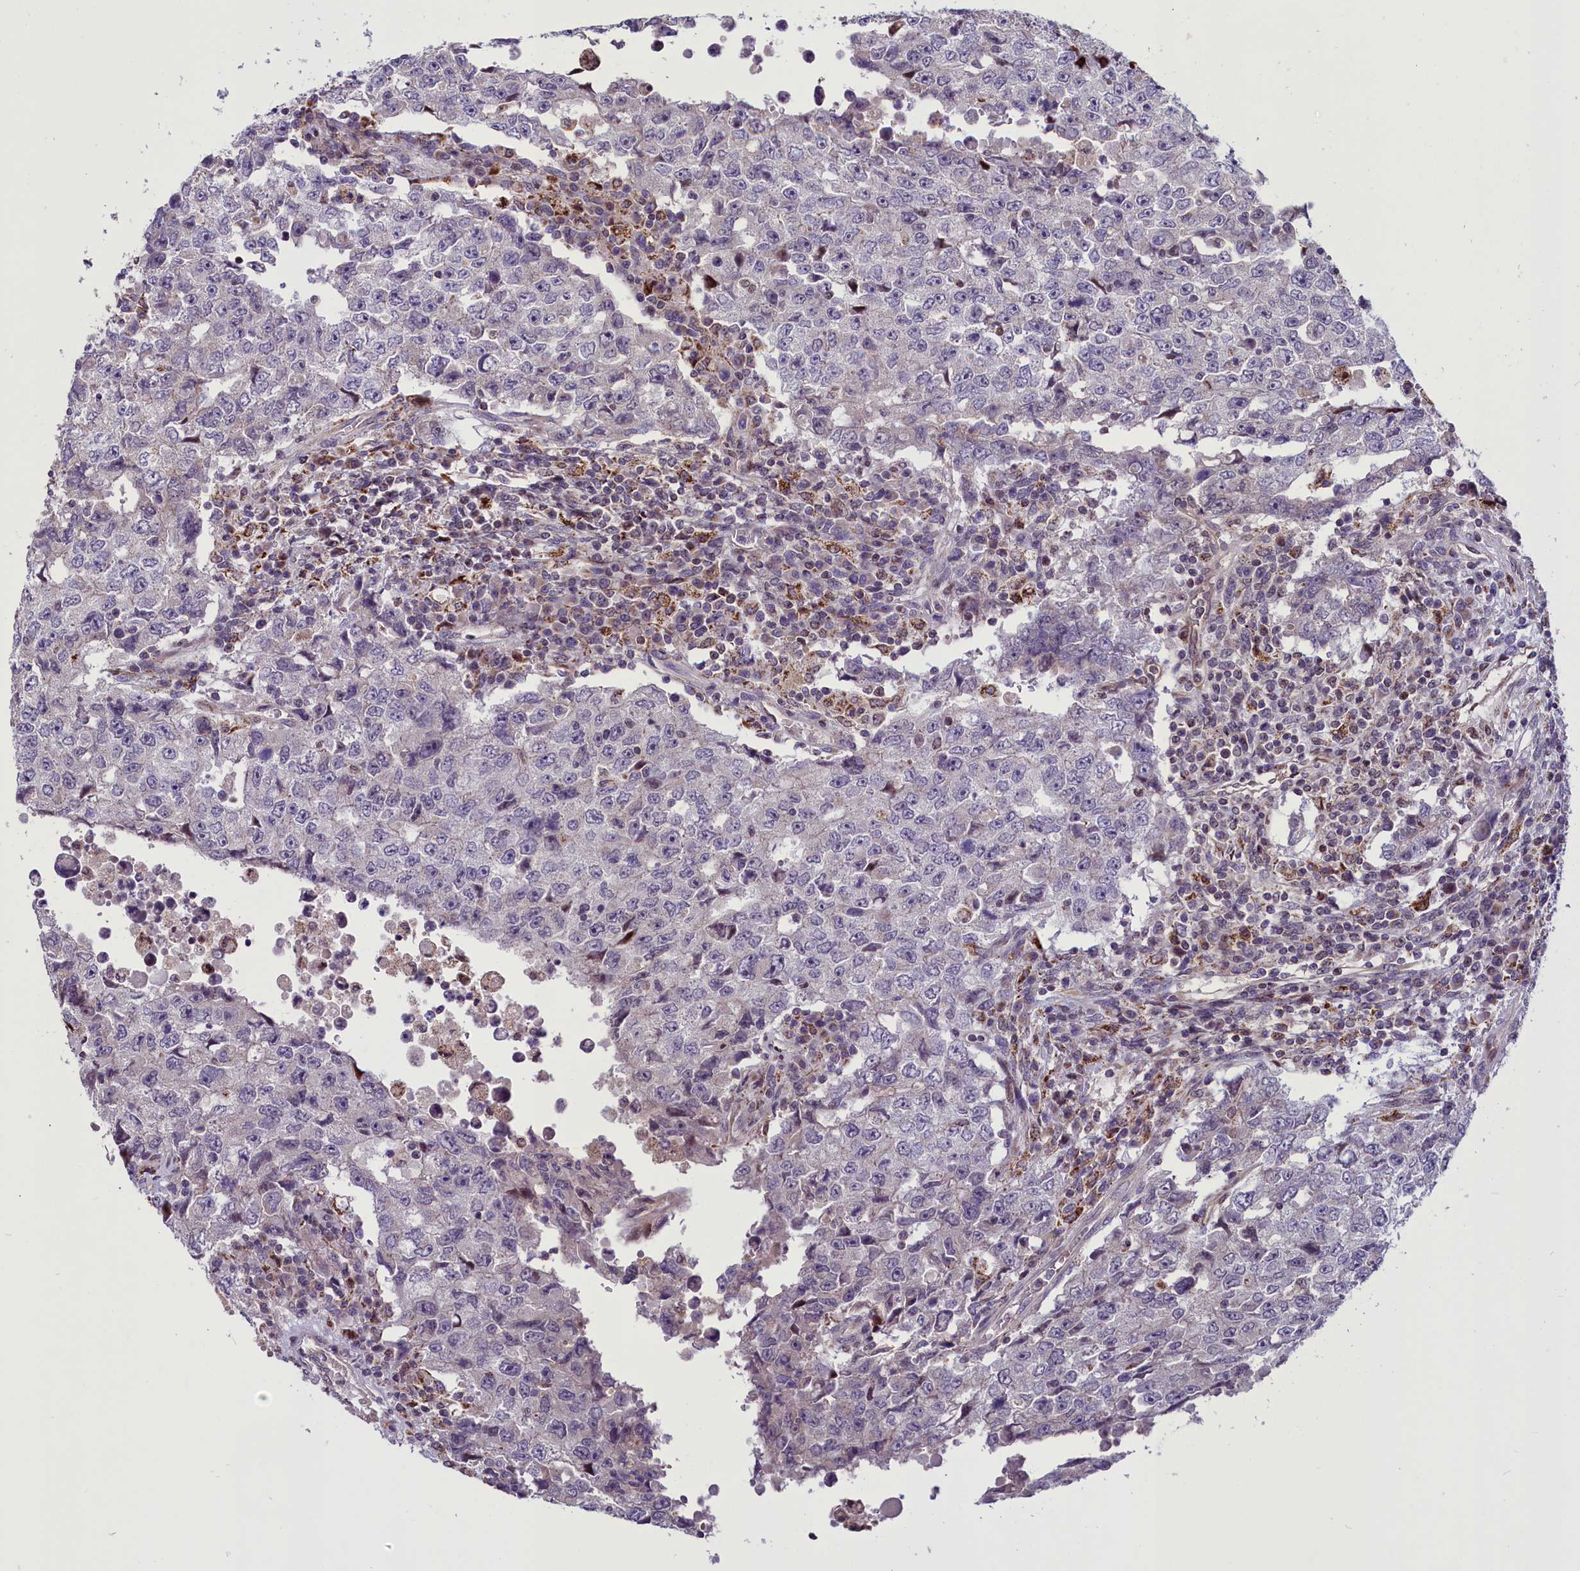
{"staining": {"intensity": "negative", "quantity": "none", "location": "none"}, "tissue": "testis cancer", "cell_type": "Tumor cells", "image_type": "cancer", "snomed": [{"axis": "morphology", "description": "Carcinoma, Embryonal, NOS"}, {"axis": "topography", "description": "Testis"}], "caption": "An immunohistochemistry (IHC) image of testis embryonal carcinoma is shown. There is no staining in tumor cells of testis embryonal carcinoma.", "gene": "MIEF2", "patient": {"sex": "male", "age": 26}}